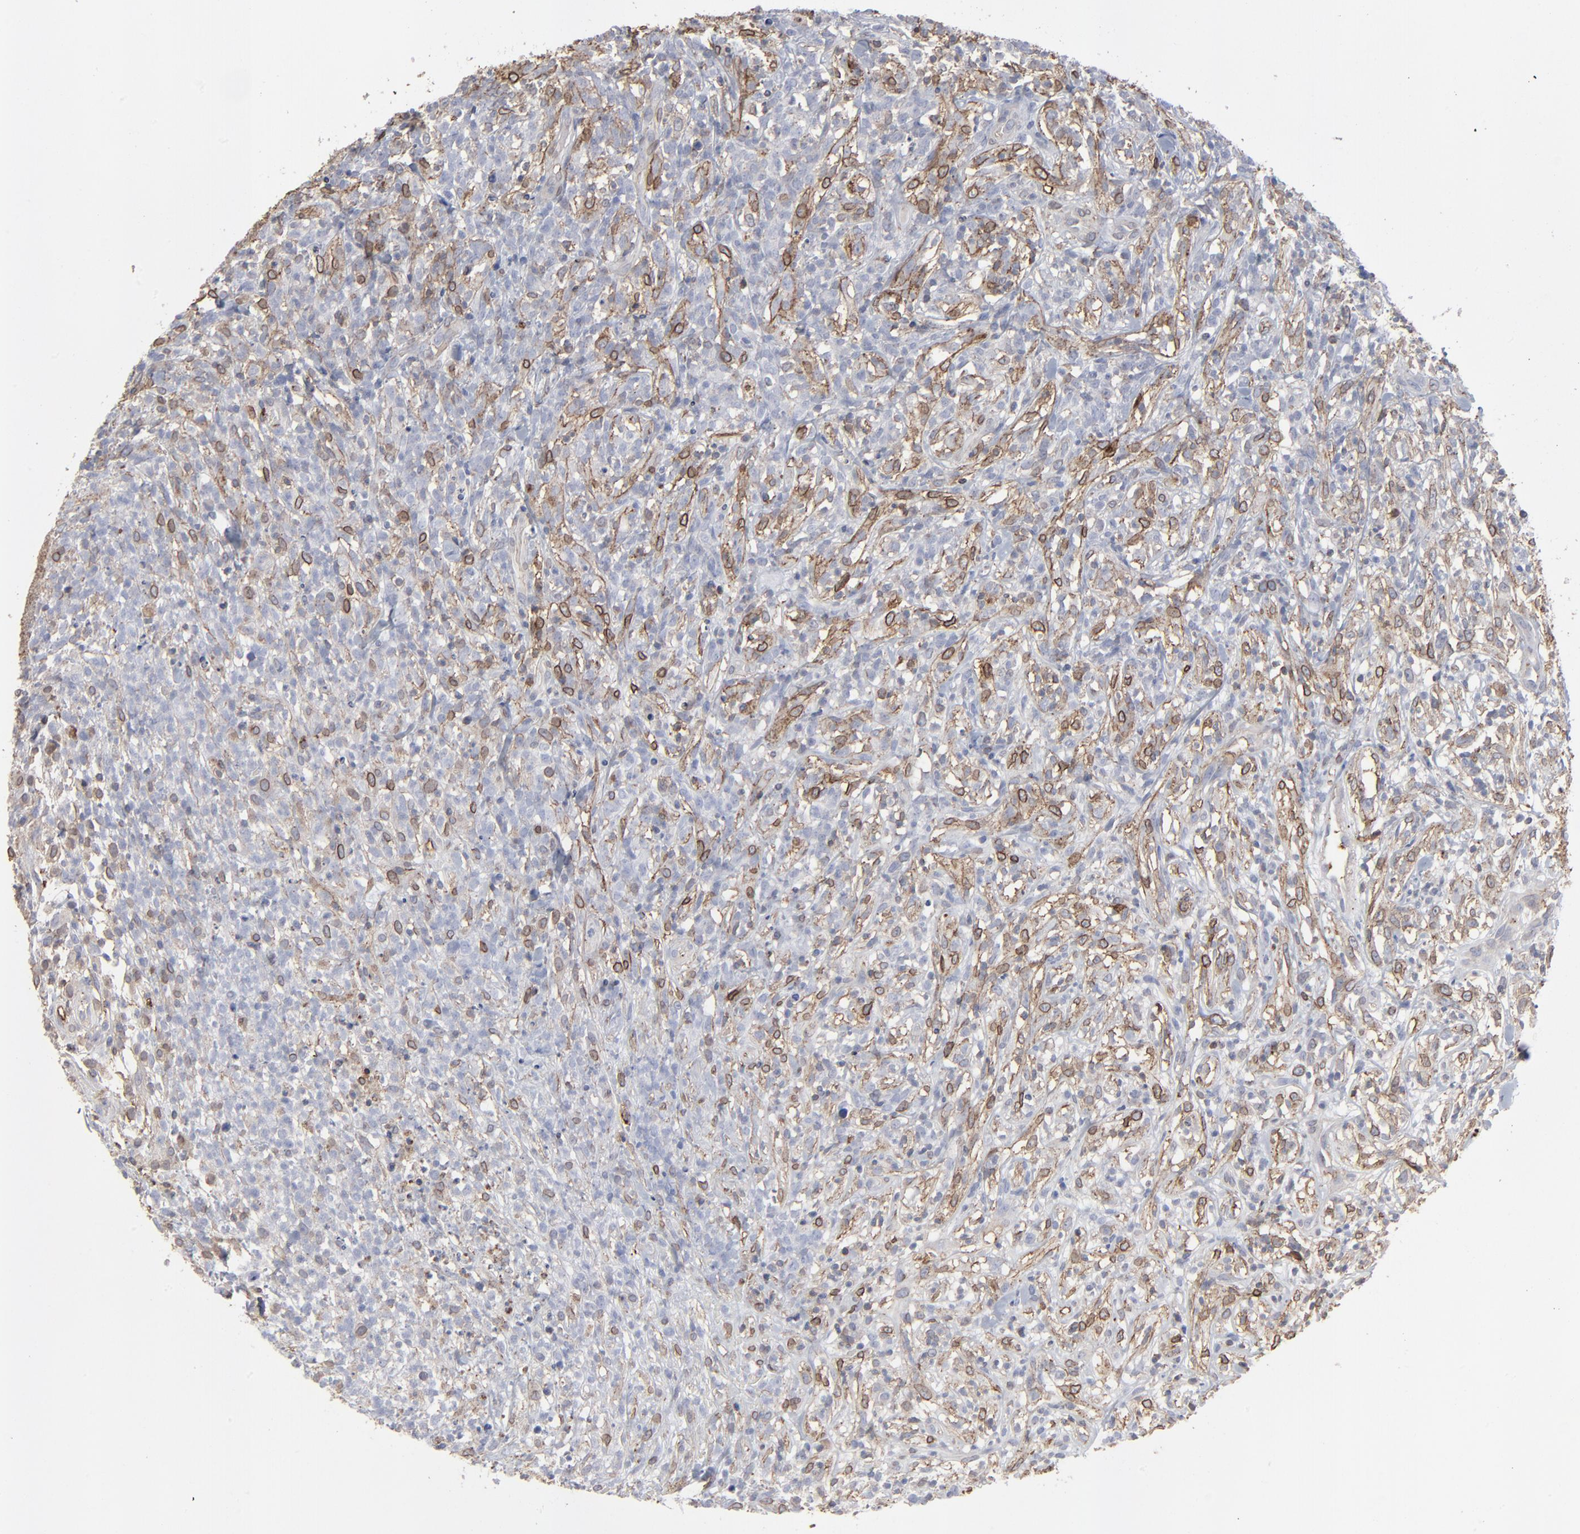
{"staining": {"intensity": "weak", "quantity": "25%-75%", "location": "cytoplasmic/membranous"}, "tissue": "lymphoma", "cell_type": "Tumor cells", "image_type": "cancer", "snomed": [{"axis": "morphology", "description": "Malignant lymphoma, non-Hodgkin's type, High grade"}, {"axis": "topography", "description": "Lymph node"}], "caption": "High-power microscopy captured an immunohistochemistry (IHC) photomicrograph of lymphoma, revealing weak cytoplasmic/membranous expression in about 25%-75% of tumor cells.", "gene": "ANXA5", "patient": {"sex": "female", "age": 73}}